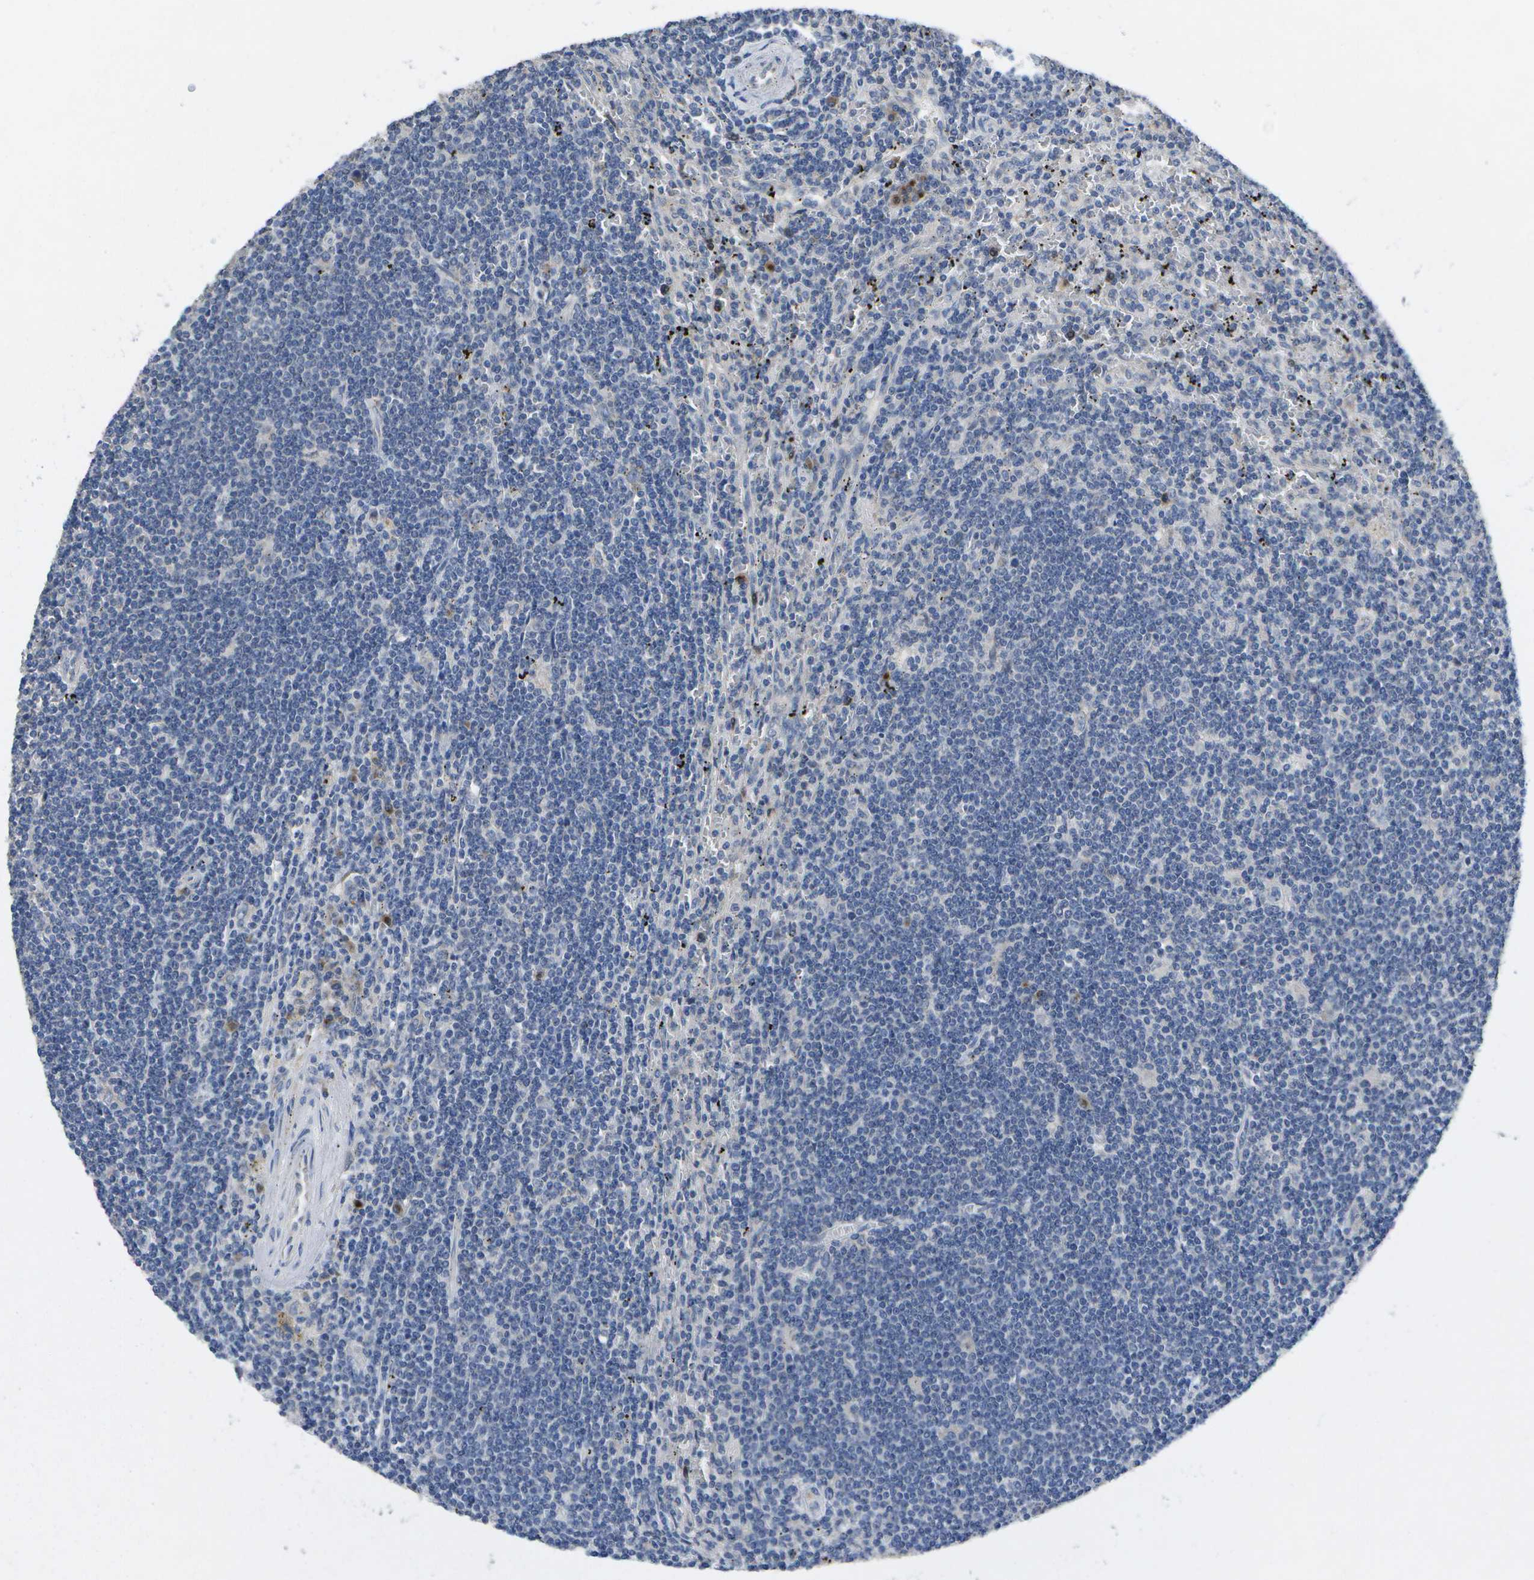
{"staining": {"intensity": "negative", "quantity": "none", "location": "none"}, "tissue": "lymphoma", "cell_type": "Tumor cells", "image_type": "cancer", "snomed": [{"axis": "morphology", "description": "Malignant lymphoma, non-Hodgkin's type, Low grade"}, {"axis": "topography", "description": "Spleen"}], "caption": "The immunohistochemistry micrograph has no significant positivity in tumor cells of malignant lymphoma, non-Hodgkin's type (low-grade) tissue. (DAB IHC visualized using brightfield microscopy, high magnification).", "gene": "KDELR1", "patient": {"sex": "male", "age": 76}}